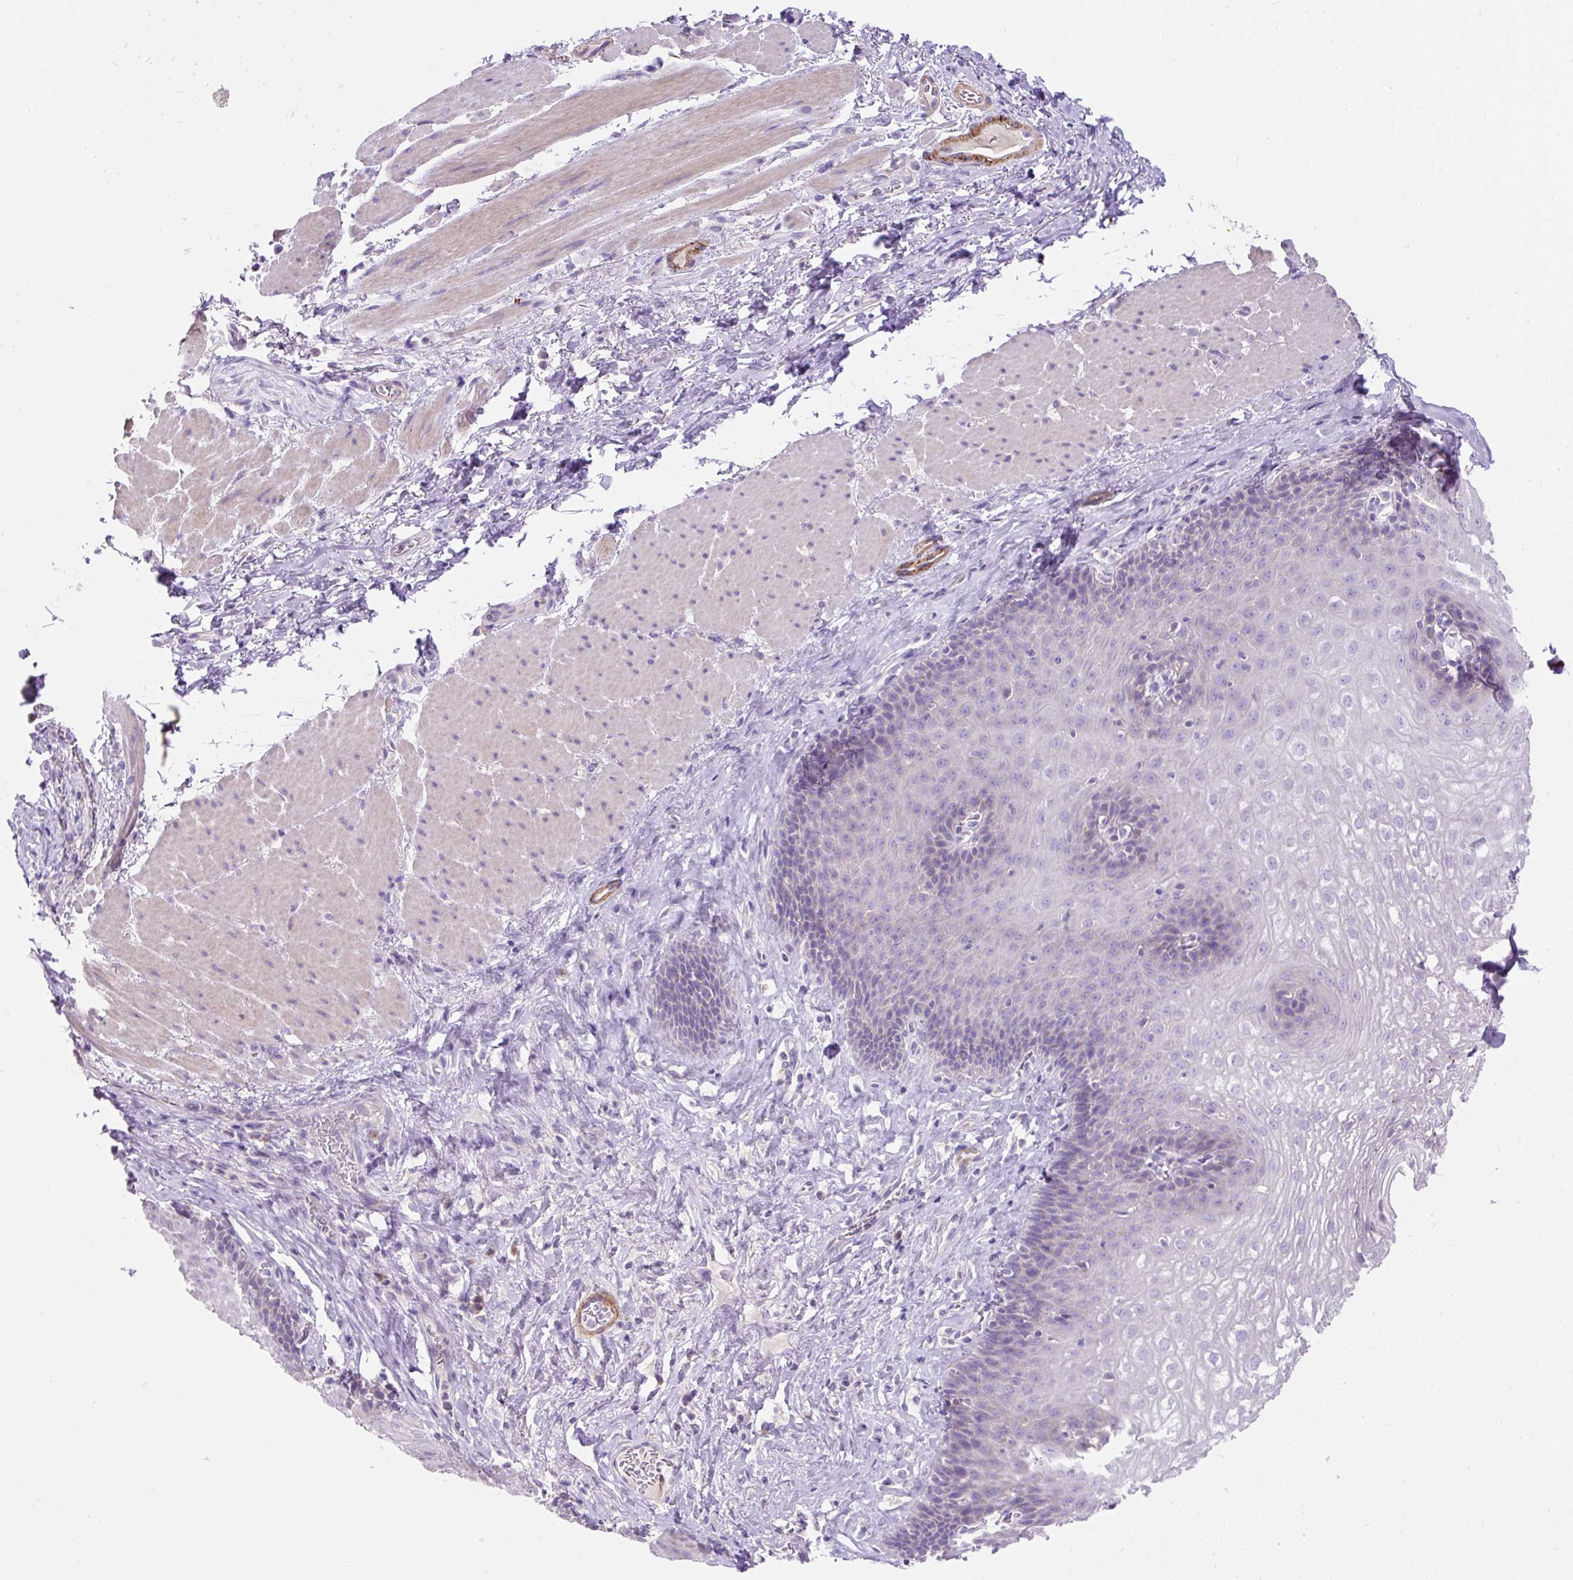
{"staining": {"intensity": "negative", "quantity": "none", "location": "none"}, "tissue": "esophagus", "cell_type": "Squamous epithelial cells", "image_type": "normal", "snomed": [{"axis": "morphology", "description": "Normal tissue, NOS"}, {"axis": "topography", "description": "Esophagus"}], "caption": "Unremarkable esophagus was stained to show a protein in brown. There is no significant positivity in squamous epithelial cells. (DAB (3,3'-diaminobenzidine) immunohistochemistry visualized using brightfield microscopy, high magnification).", "gene": "SUSD5", "patient": {"sex": "female", "age": 66}}